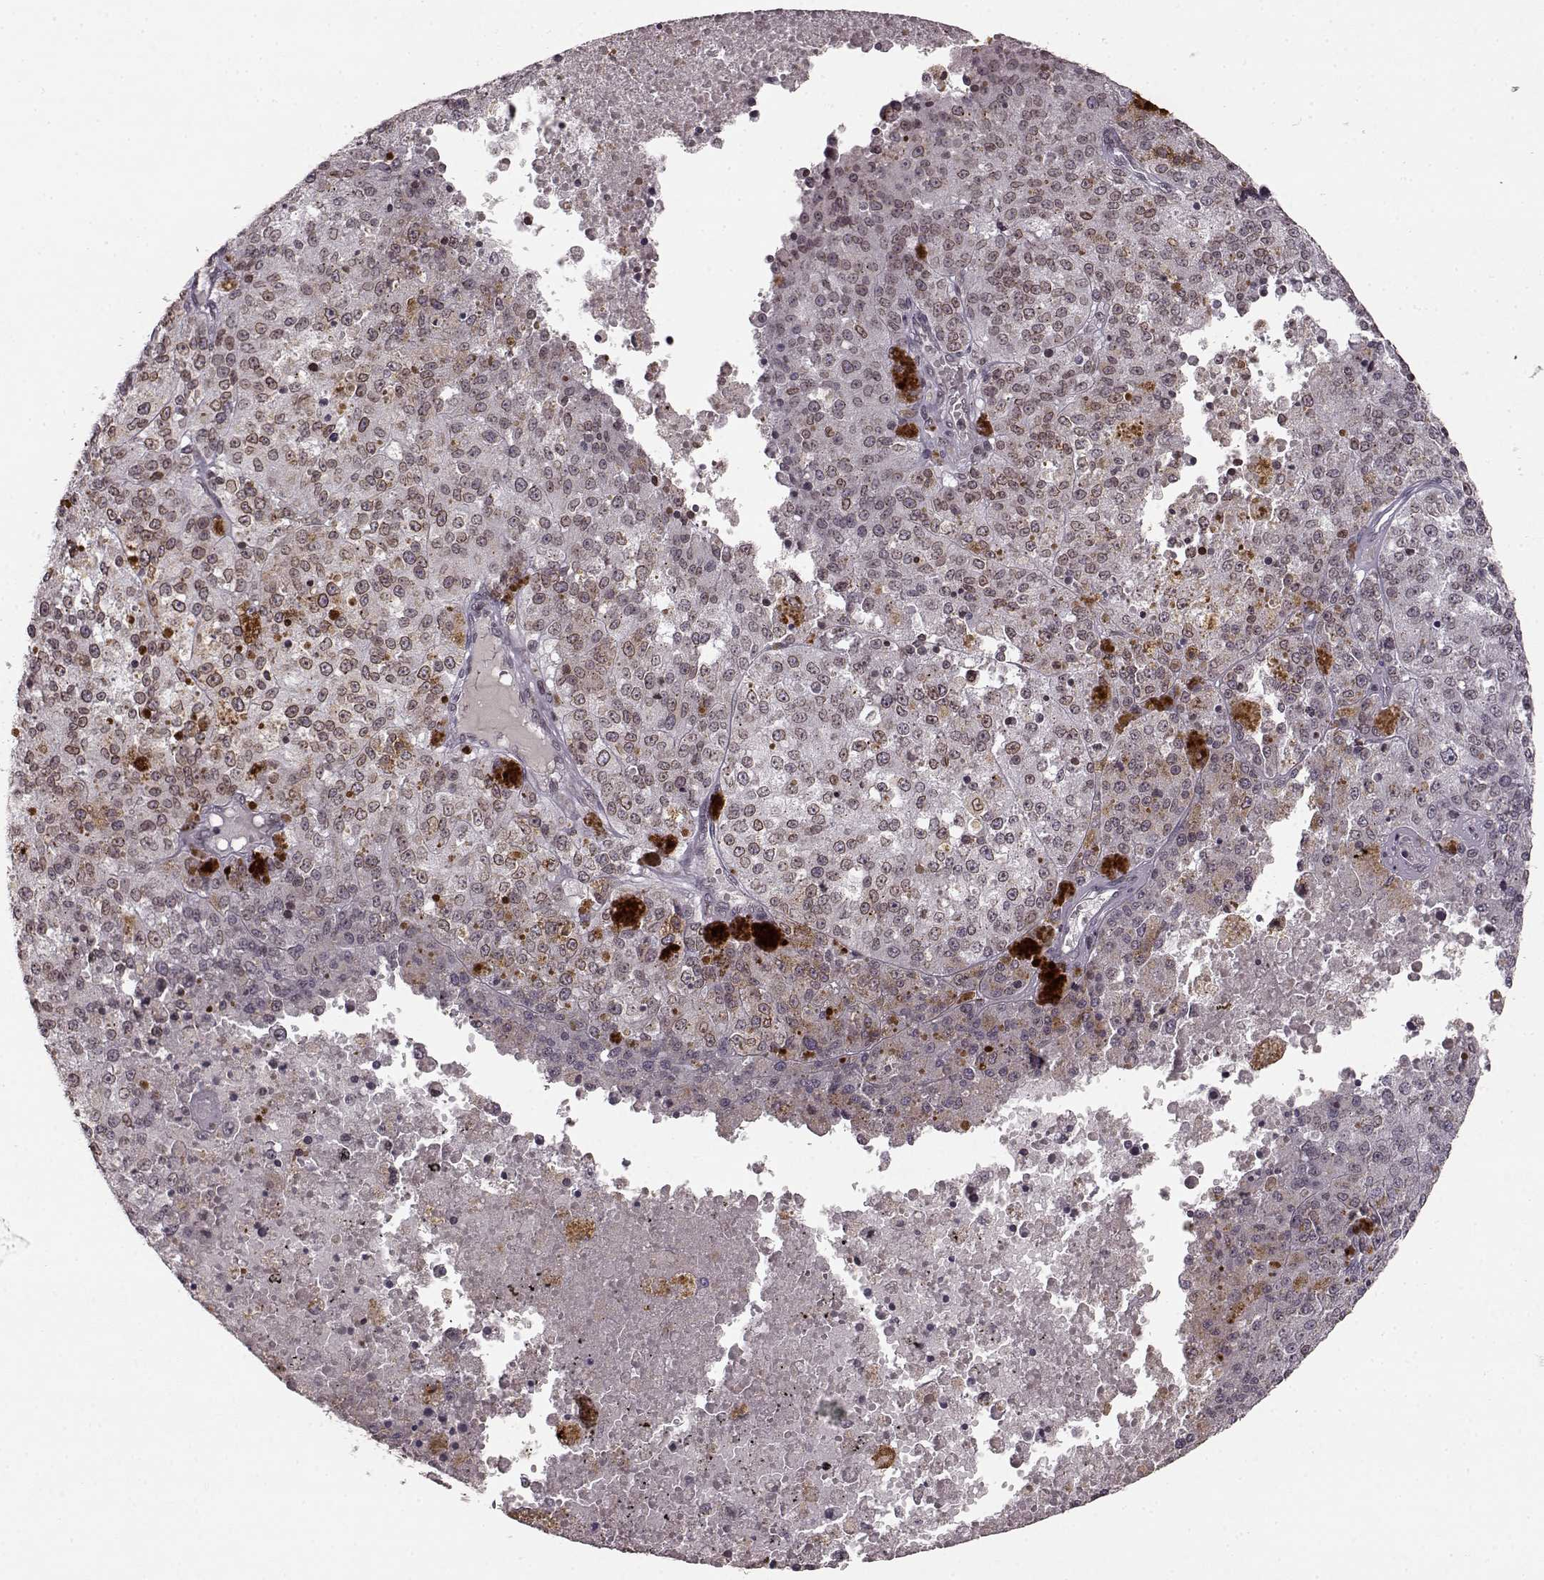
{"staining": {"intensity": "weak", "quantity": "25%-75%", "location": "cytoplasmic/membranous,nuclear"}, "tissue": "melanoma", "cell_type": "Tumor cells", "image_type": "cancer", "snomed": [{"axis": "morphology", "description": "Malignant melanoma, Metastatic site"}, {"axis": "topography", "description": "Lymph node"}], "caption": "A histopathology image of malignant melanoma (metastatic site) stained for a protein reveals weak cytoplasmic/membranous and nuclear brown staining in tumor cells.", "gene": "DCAF12", "patient": {"sex": "female", "age": 64}}